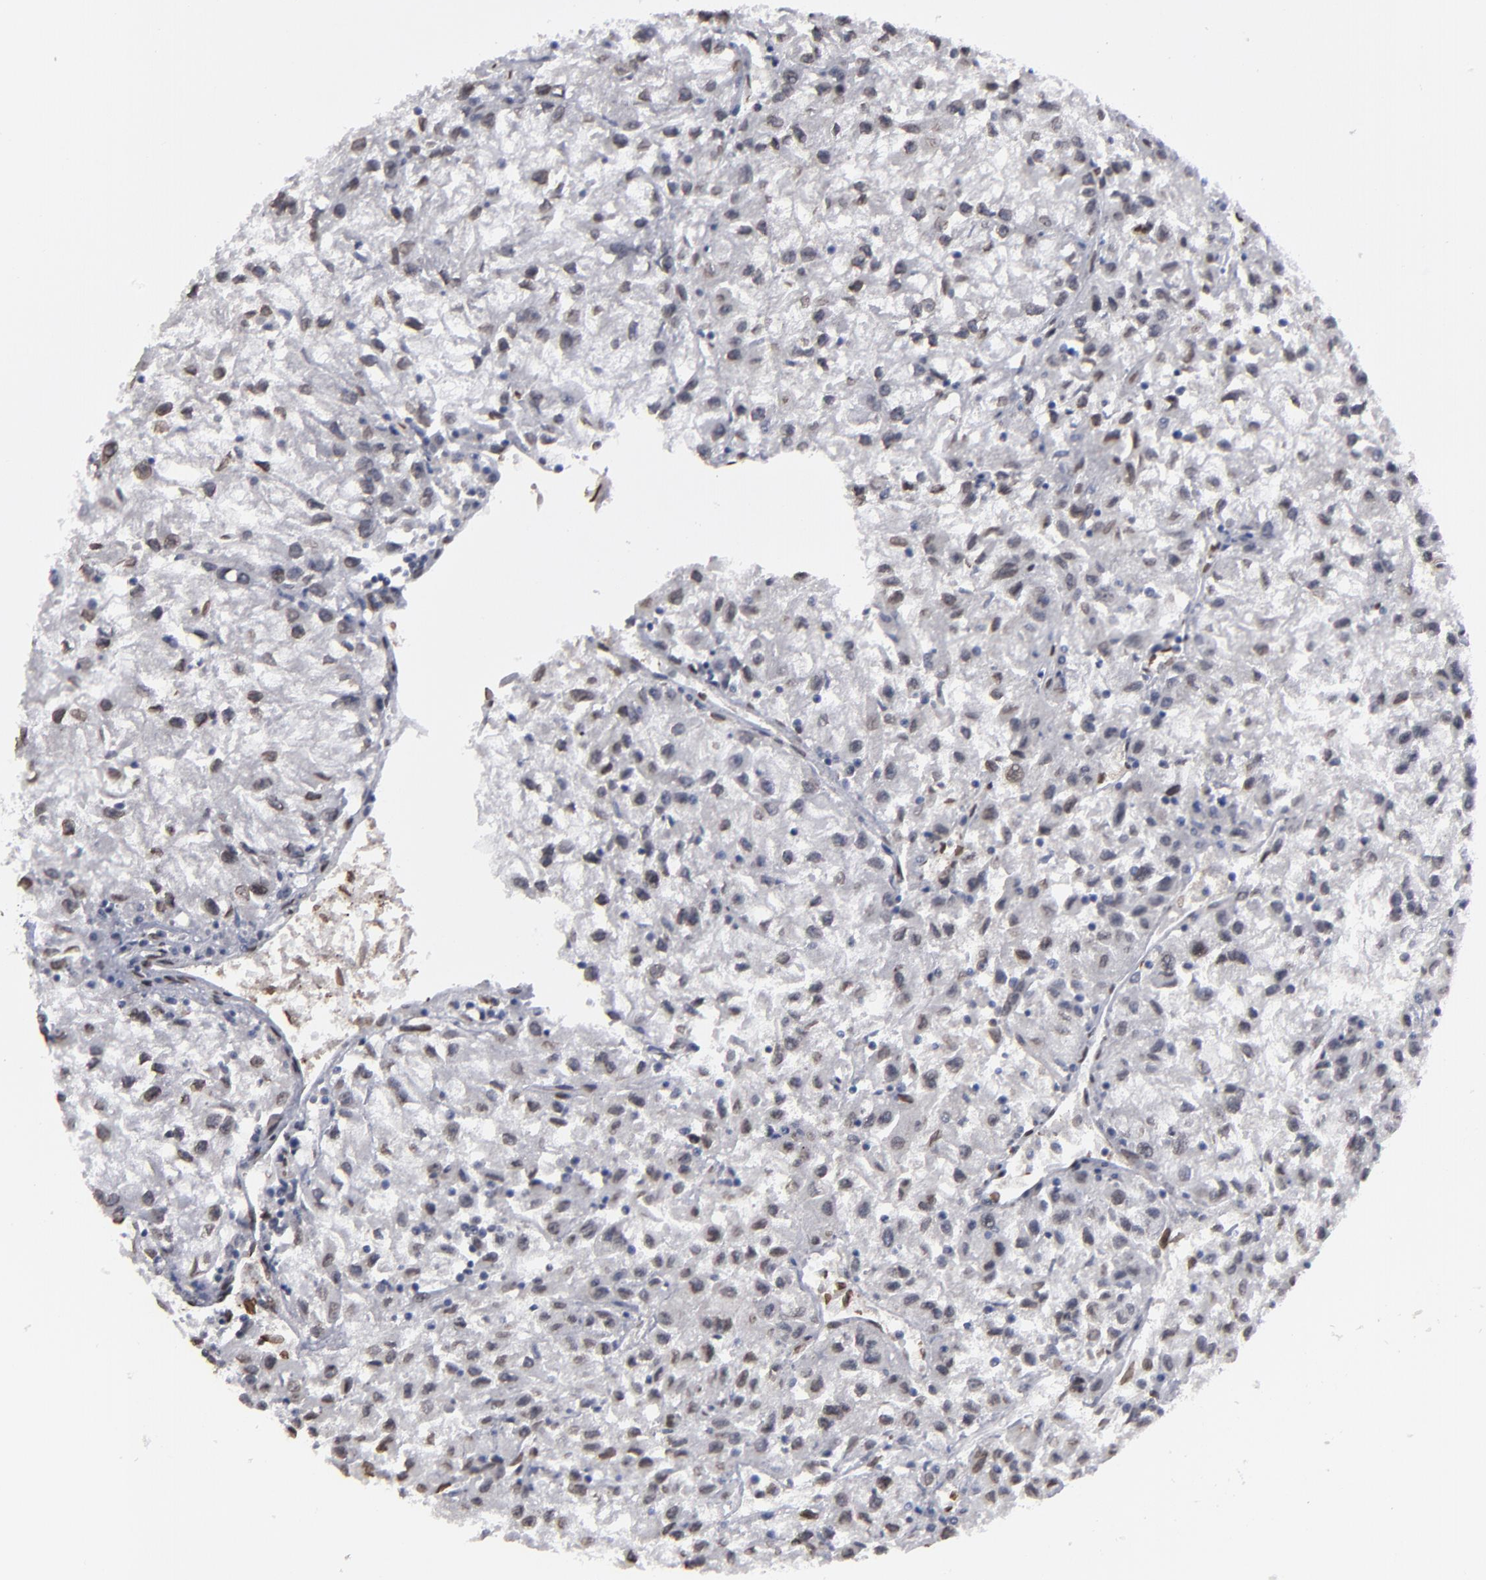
{"staining": {"intensity": "weak", "quantity": "<25%", "location": "nuclear"}, "tissue": "renal cancer", "cell_type": "Tumor cells", "image_type": "cancer", "snomed": [{"axis": "morphology", "description": "Adenocarcinoma, NOS"}, {"axis": "topography", "description": "Kidney"}], "caption": "High magnification brightfield microscopy of renal cancer stained with DAB (brown) and counterstained with hematoxylin (blue): tumor cells show no significant positivity.", "gene": "BAZ1A", "patient": {"sex": "male", "age": 59}}